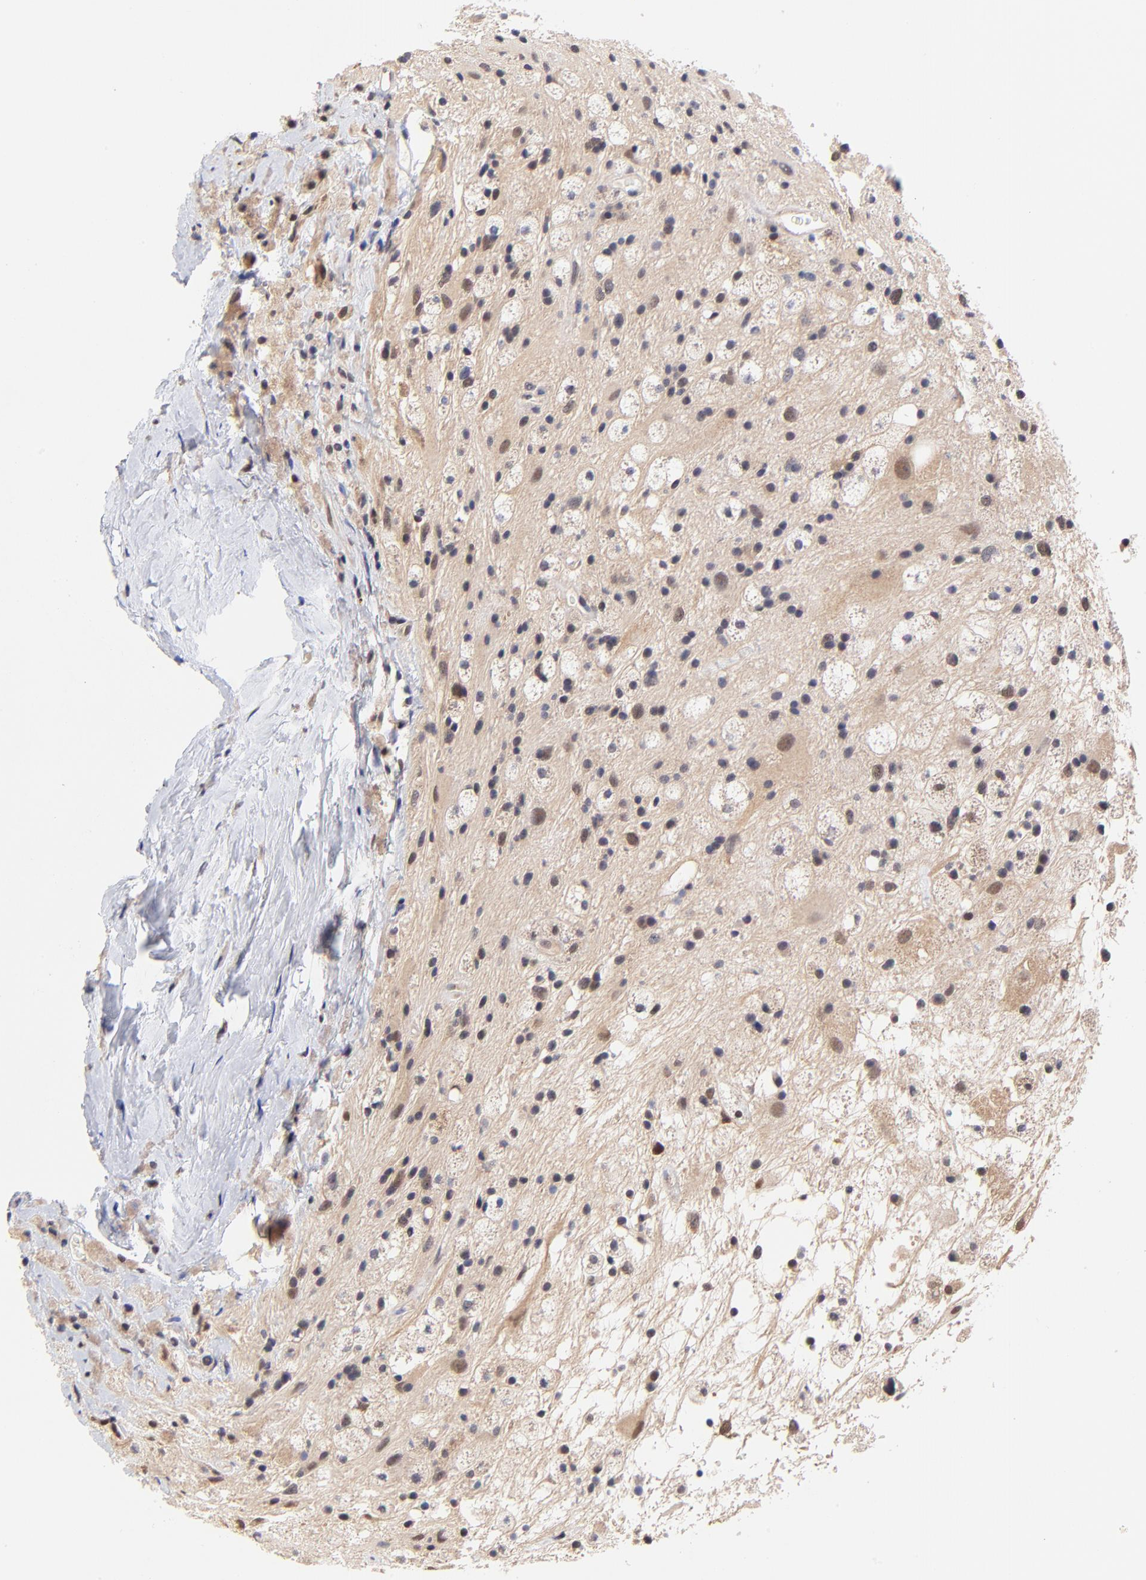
{"staining": {"intensity": "weak", "quantity": "<25%", "location": "nuclear"}, "tissue": "glioma", "cell_type": "Tumor cells", "image_type": "cancer", "snomed": [{"axis": "morphology", "description": "Glioma, malignant, High grade"}, {"axis": "topography", "description": "Brain"}], "caption": "DAB (3,3'-diaminobenzidine) immunohistochemical staining of human glioma reveals no significant staining in tumor cells.", "gene": "TXNL1", "patient": {"sex": "male", "age": 48}}